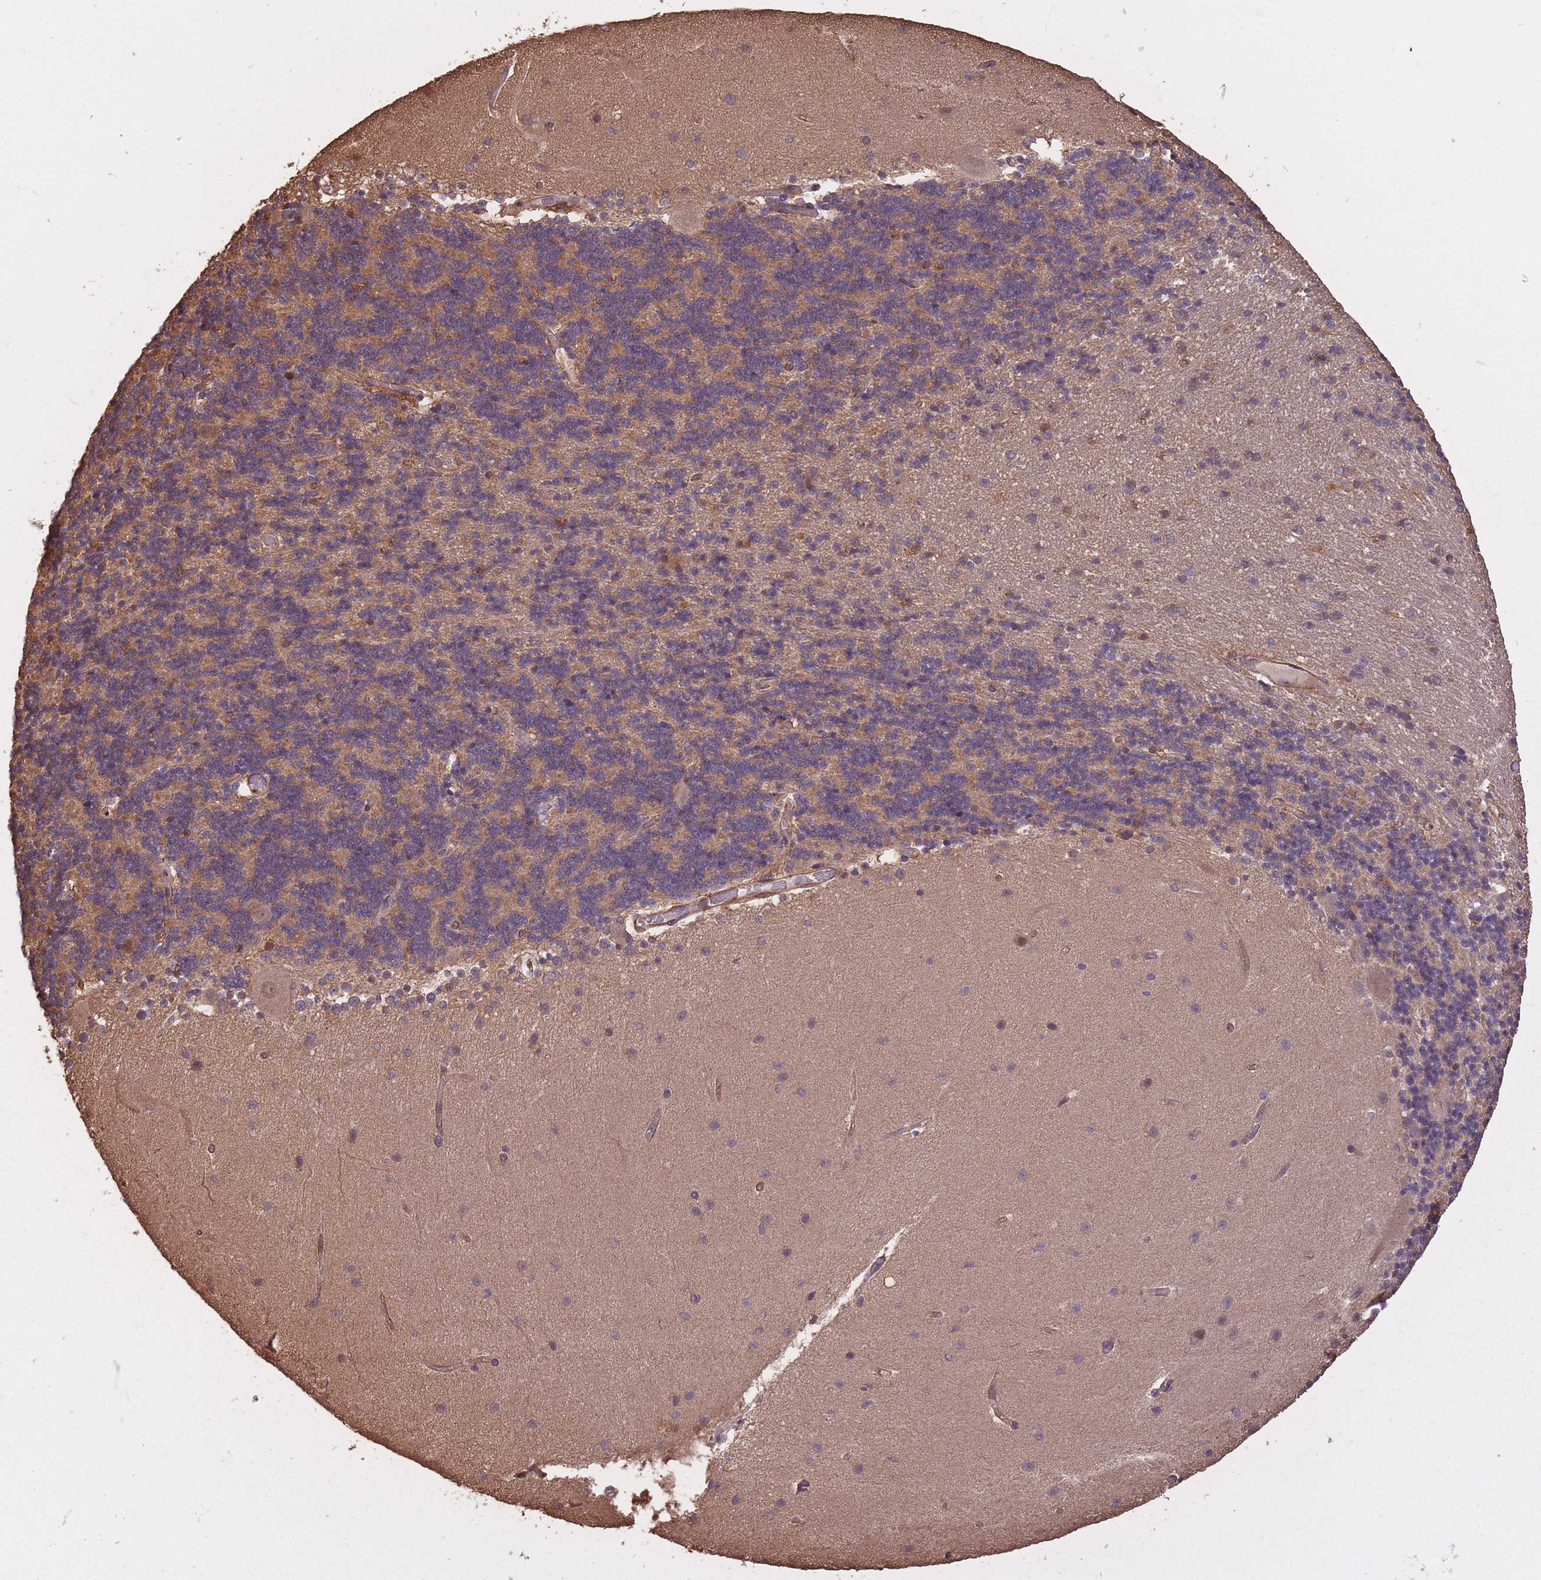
{"staining": {"intensity": "moderate", "quantity": "25%-75%", "location": "cytoplasmic/membranous"}, "tissue": "cerebellum", "cell_type": "Cells in granular layer", "image_type": "normal", "snomed": [{"axis": "morphology", "description": "Normal tissue, NOS"}, {"axis": "topography", "description": "Cerebellum"}], "caption": "Immunohistochemistry histopathology image of benign human cerebellum stained for a protein (brown), which displays medium levels of moderate cytoplasmic/membranous positivity in about 25%-75% of cells in granular layer.", "gene": "ARMH3", "patient": {"sex": "female", "age": 54}}